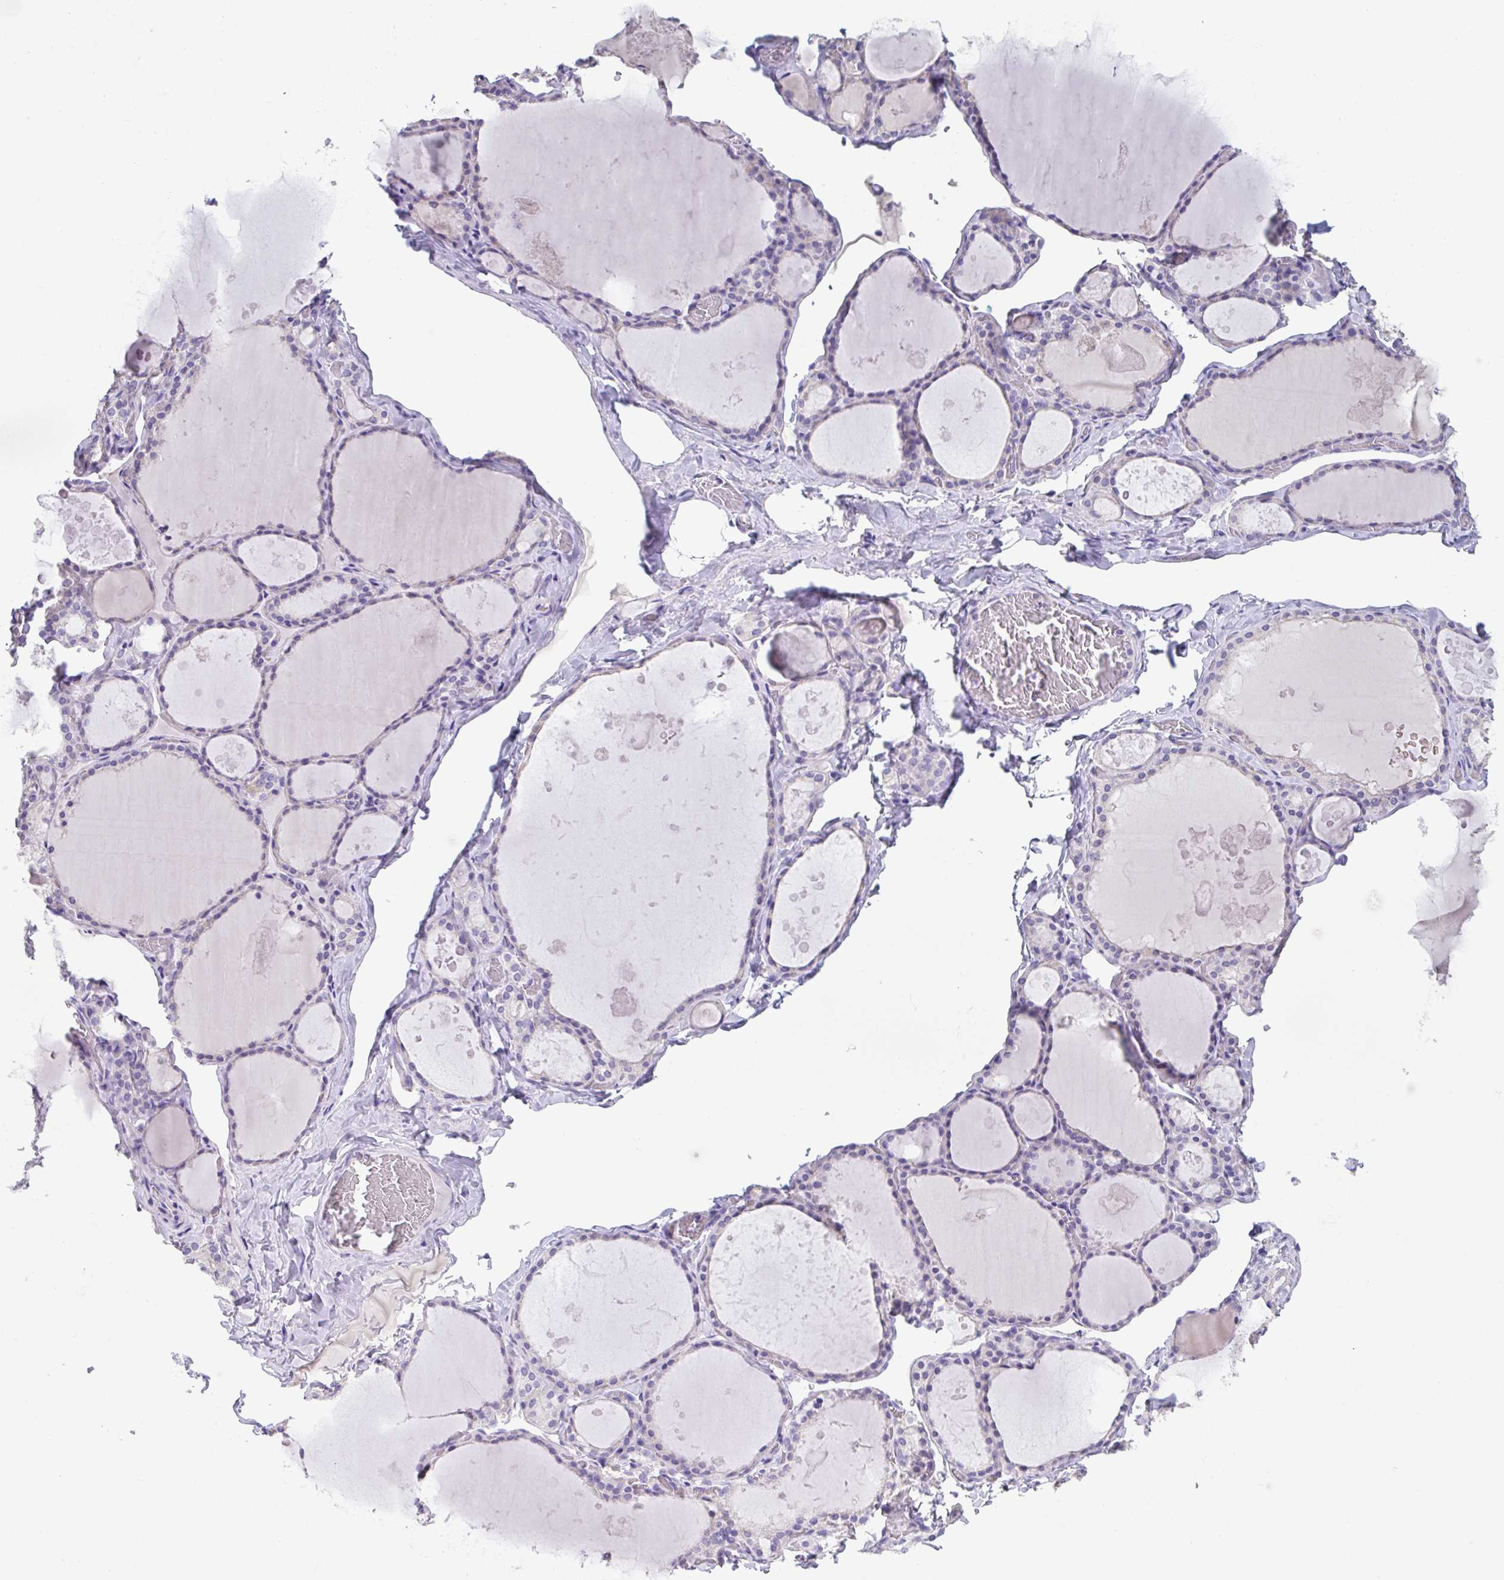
{"staining": {"intensity": "negative", "quantity": "none", "location": "none"}, "tissue": "thyroid gland", "cell_type": "Glandular cells", "image_type": "normal", "snomed": [{"axis": "morphology", "description": "Normal tissue, NOS"}, {"axis": "topography", "description": "Thyroid gland"}], "caption": "Immunohistochemical staining of normal human thyroid gland reveals no significant positivity in glandular cells.", "gene": "SLC44A4", "patient": {"sex": "male", "age": 56}}